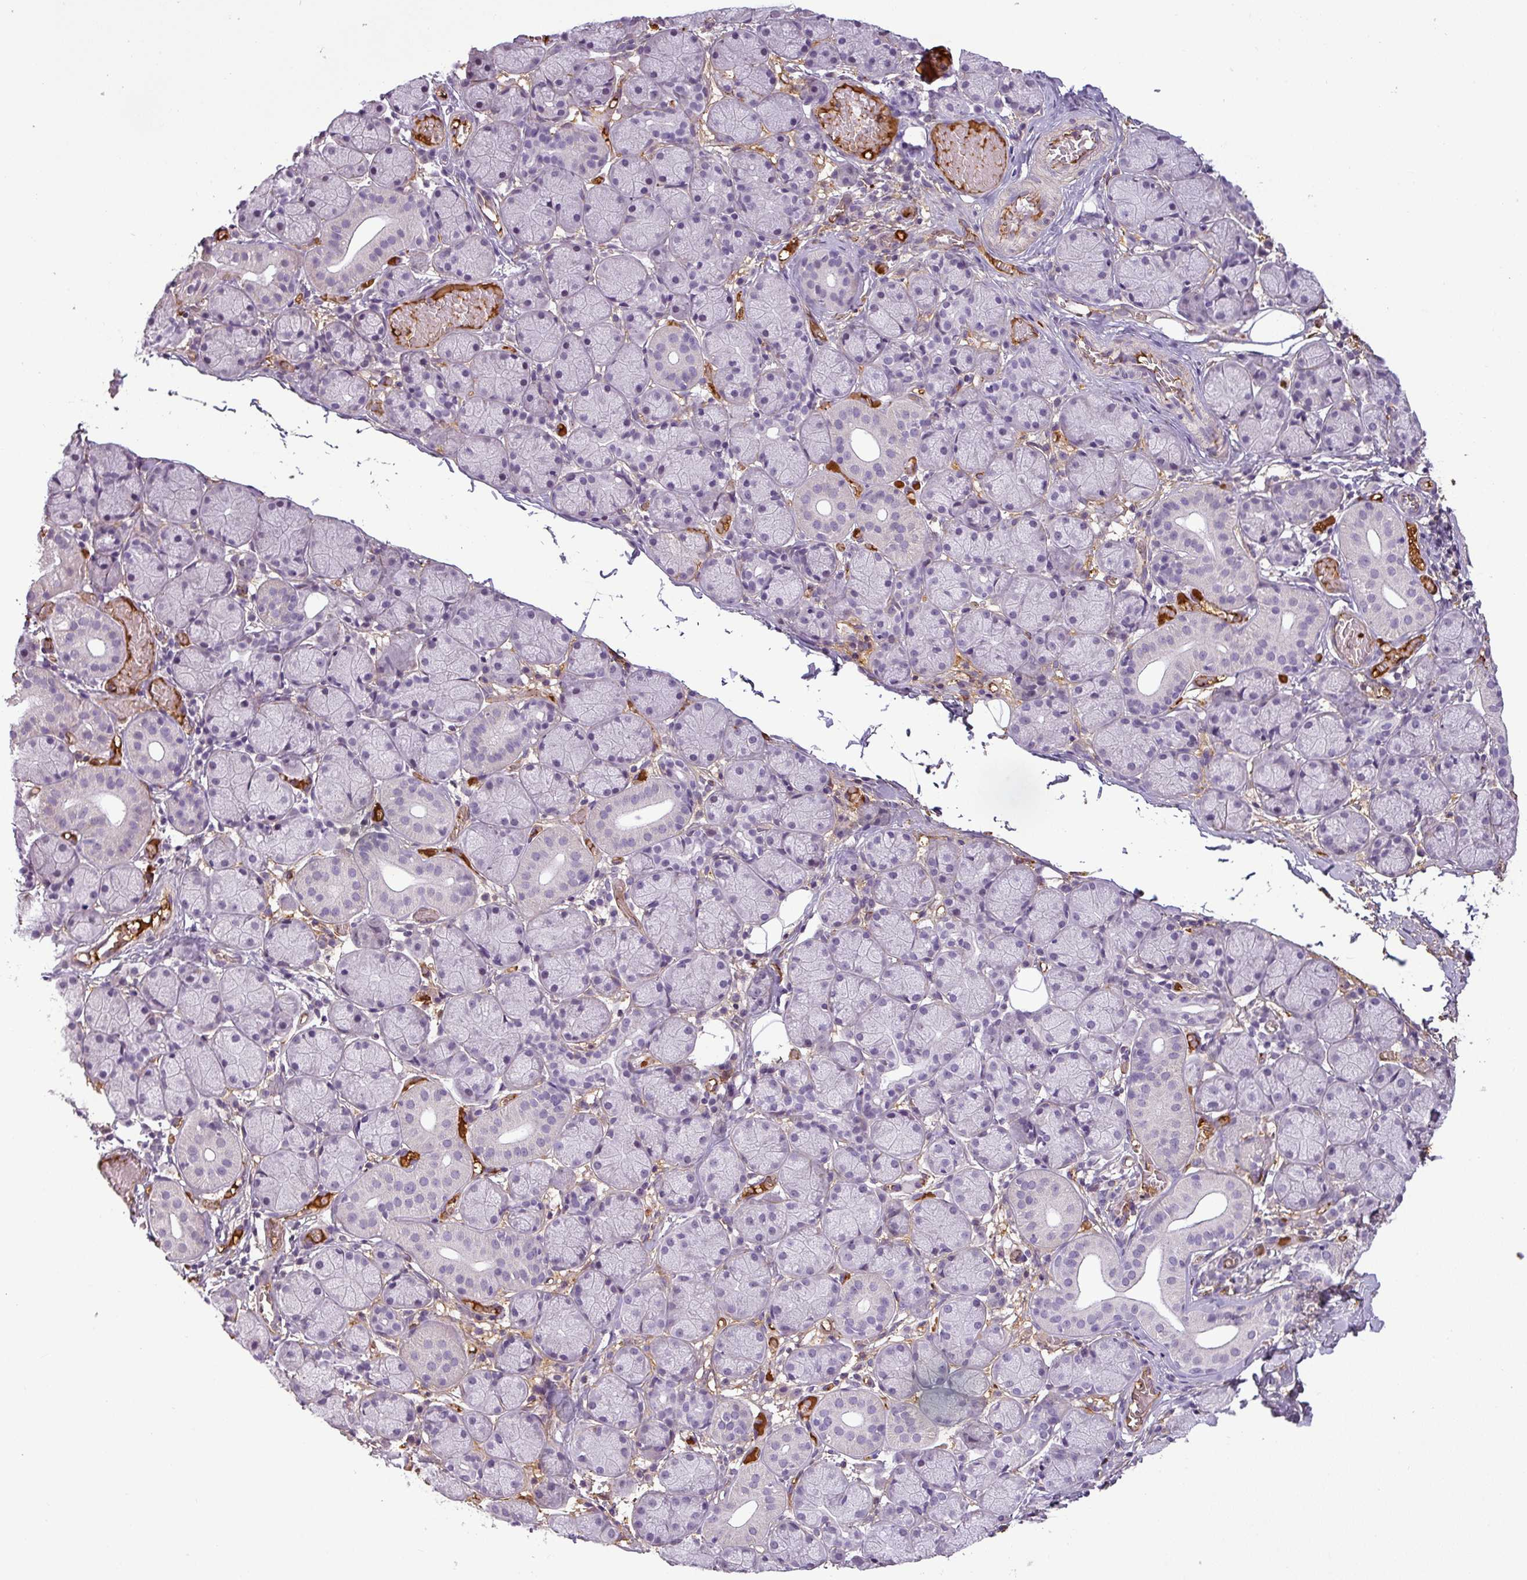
{"staining": {"intensity": "negative", "quantity": "none", "location": "none"}, "tissue": "salivary gland", "cell_type": "Glandular cells", "image_type": "normal", "snomed": [{"axis": "morphology", "description": "Normal tissue, NOS"}, {"axis": "topography", "description": "Salivary gland"}], "caption": "Glandular cells show no significant staining in benign salivary gland. (DAB immunohistochemistry, high magnification).", "gene": "APOC1", "patient": {"sex": "female", "age": 24}}